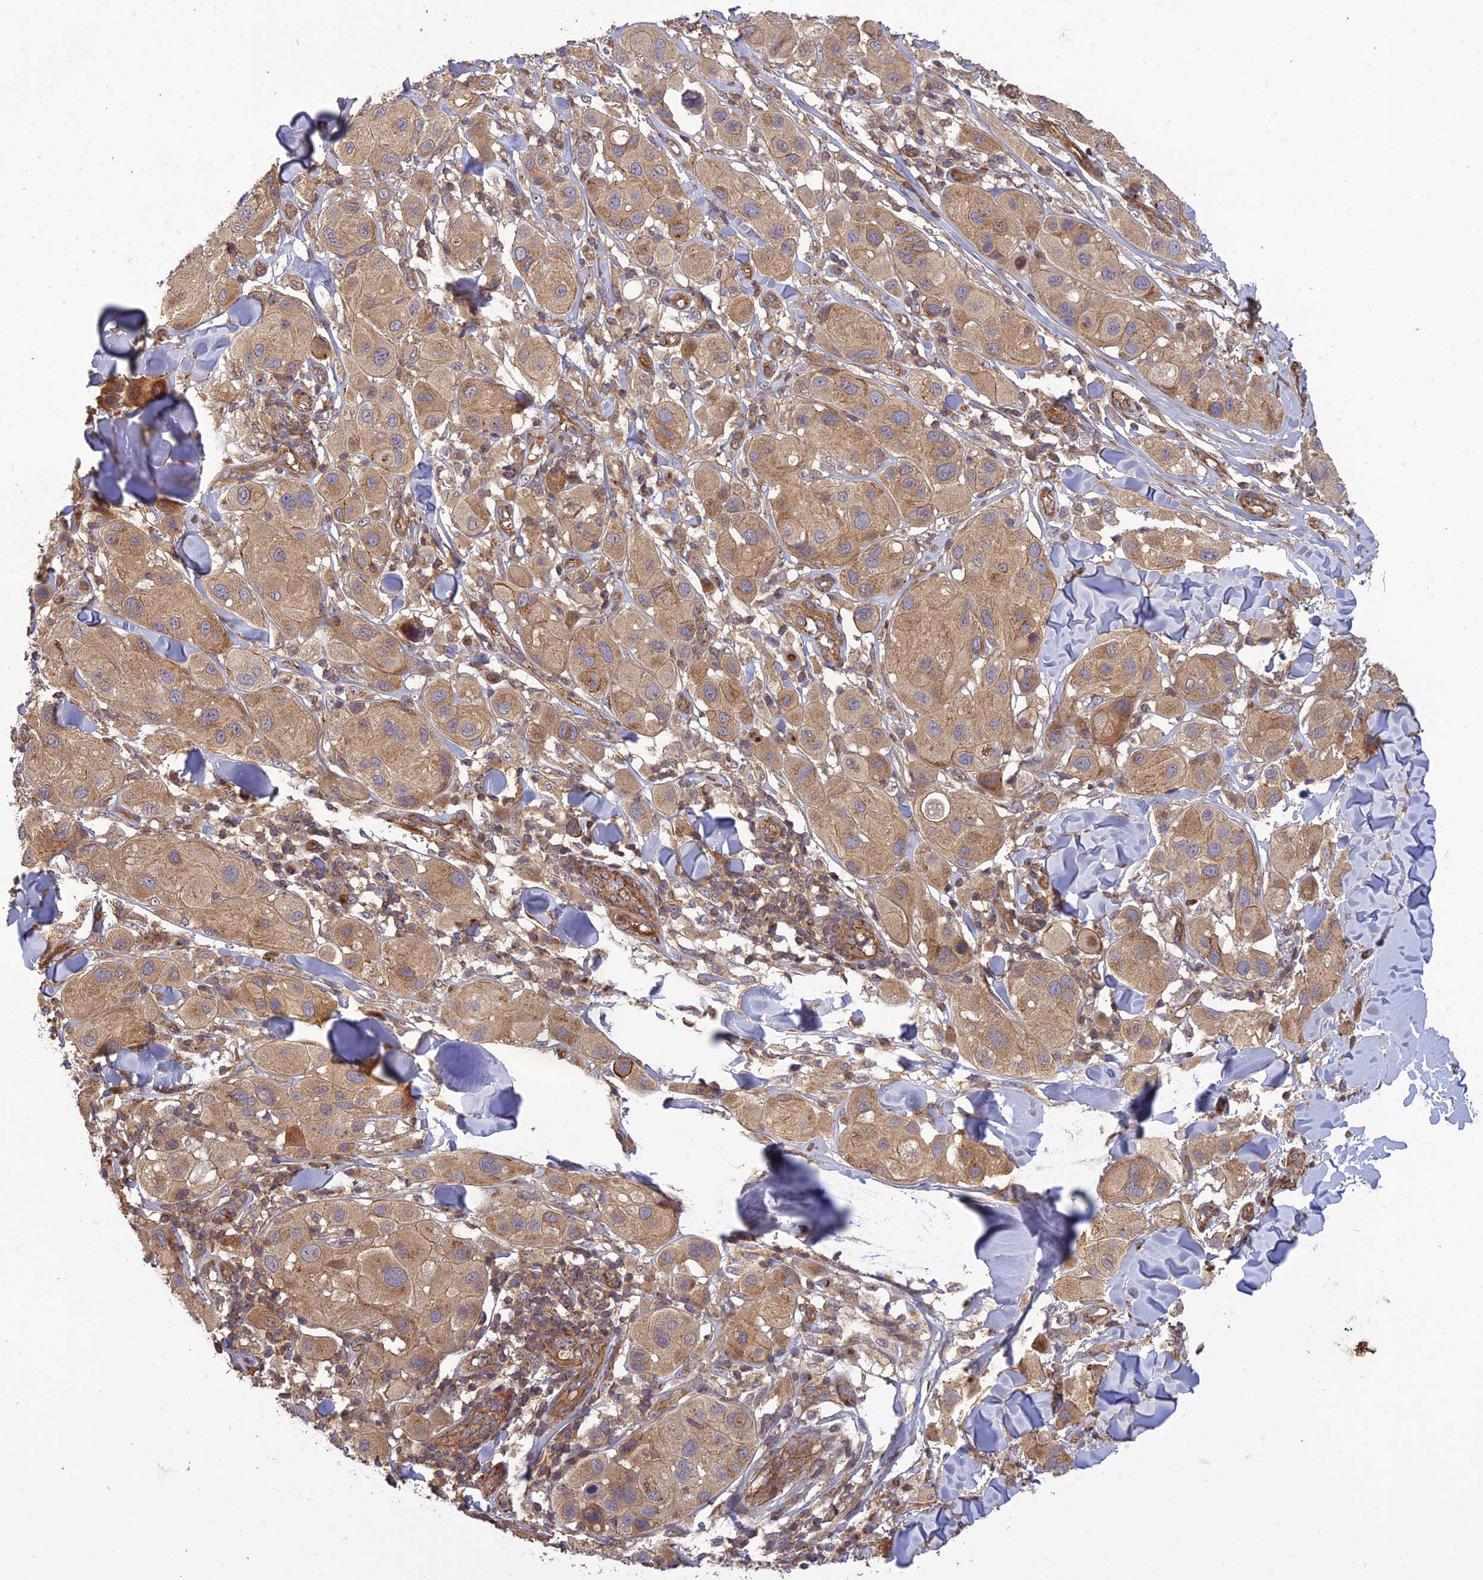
{"staining": {"intensity": "weak", "quantity": ">75%", "location": "cytoplasmic/membranous"}, "tissue": "melanoma", "cell_type": "Tumor cells", "image_type": "cancer", "snomed": [{"axis": "morphology", "description": "Malignant melanoma, Metastatic site"}, {"axis": "topography", "description": "Skin"}], "caption": "Human melanoma stained with a brown dye demonstrates weak cytoplasmic/membranous positive expression in about >75% of tumor cells.", "gene": "TMEM131L", "patient": {"sex": "male", "age": 41}}